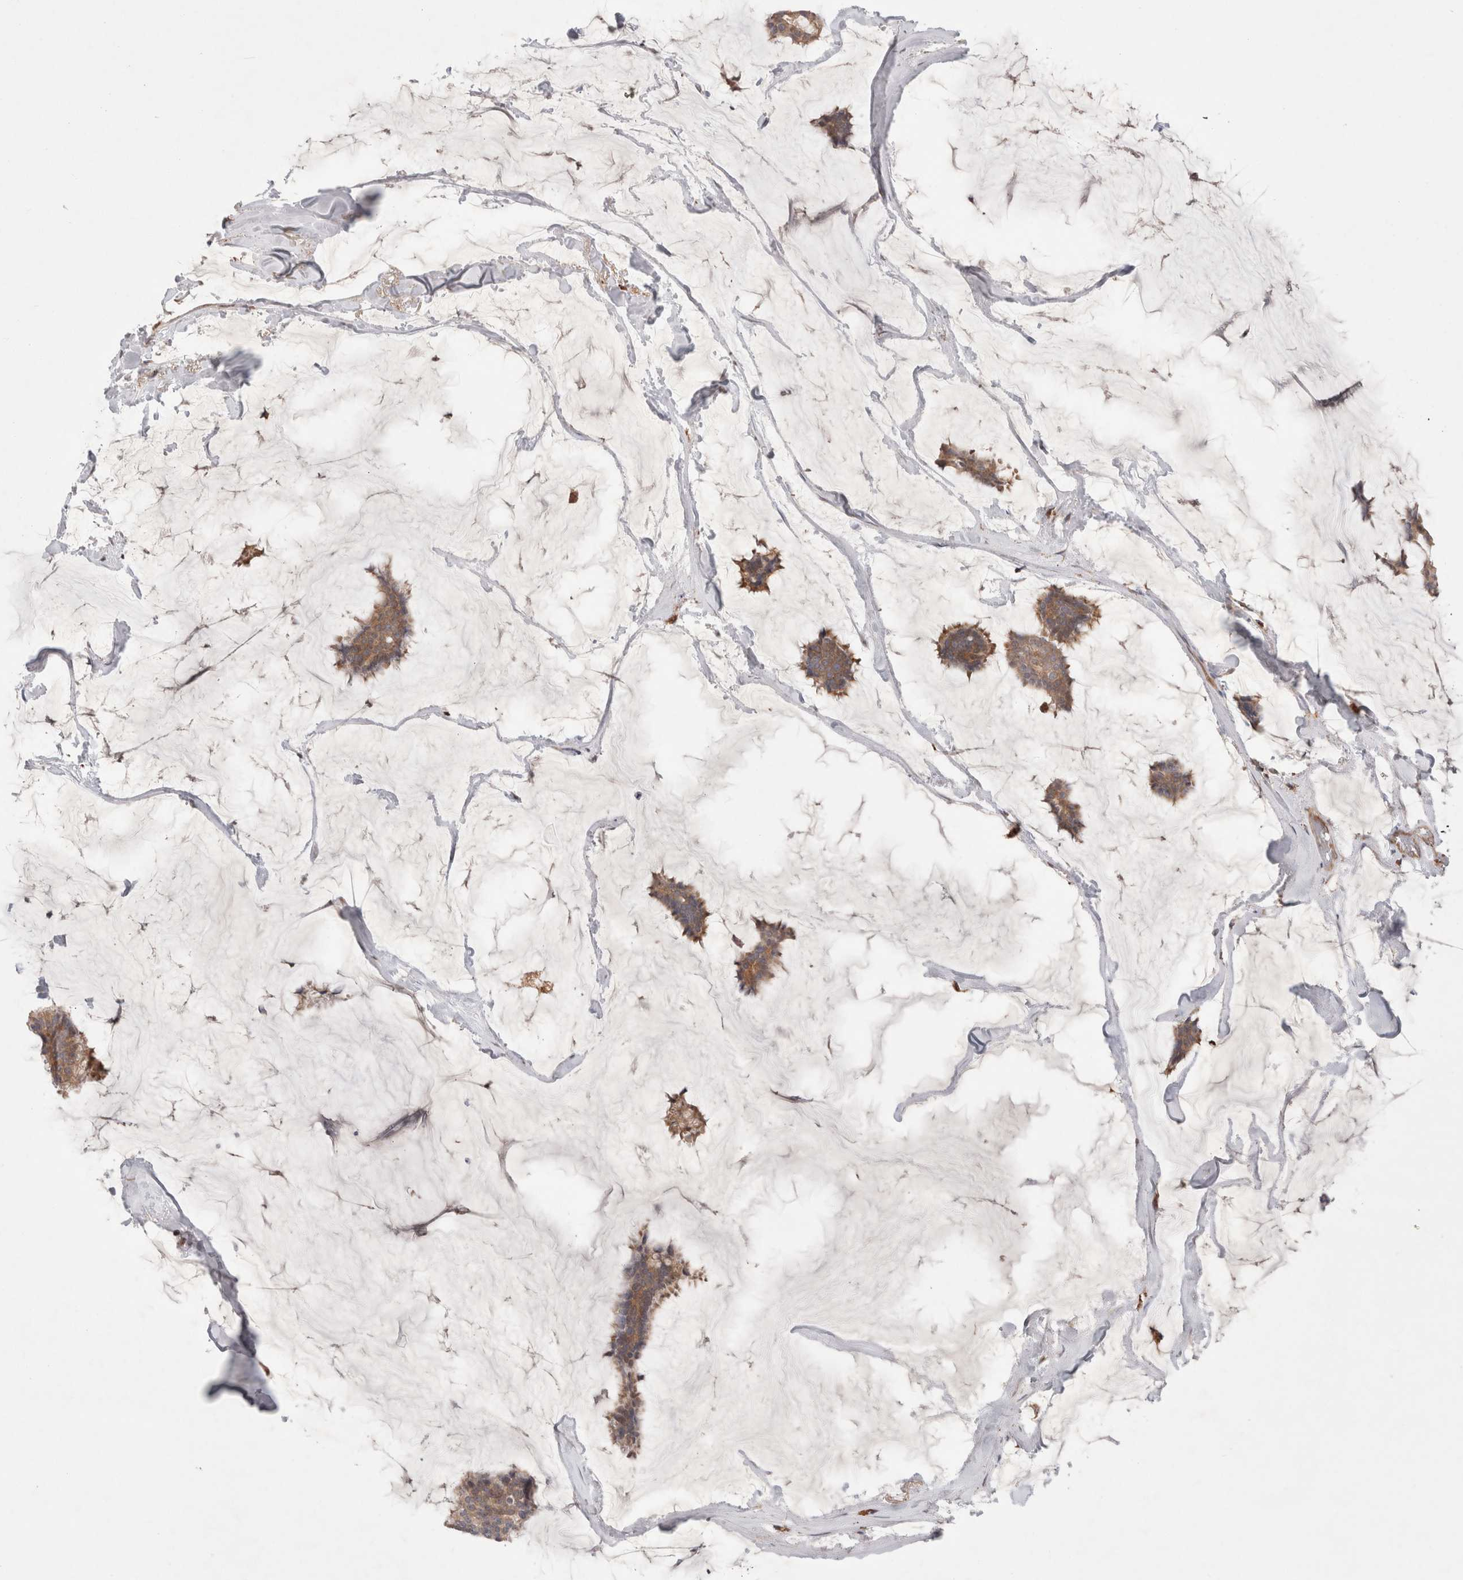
{"staining": {"intensity": "moderate", "quantity": ">75%", "location": "cytoplasmic/membranous"}, "tissue": "breast cancer", "cell_type": "Tumor cells", "image_type": "cancer", "snomed": [{"axis": "morphology", "description": "Duct carcinoma"}, {"axis": "topography", "description": "Breast"}], "caption": "The image displays staining of breast cancer, revealing moderate cytoplasmic/membranous protein positivity (brown color) within tumor cells.", "gene": "HROB", "patient": {"sex": "female", "age": 93}}